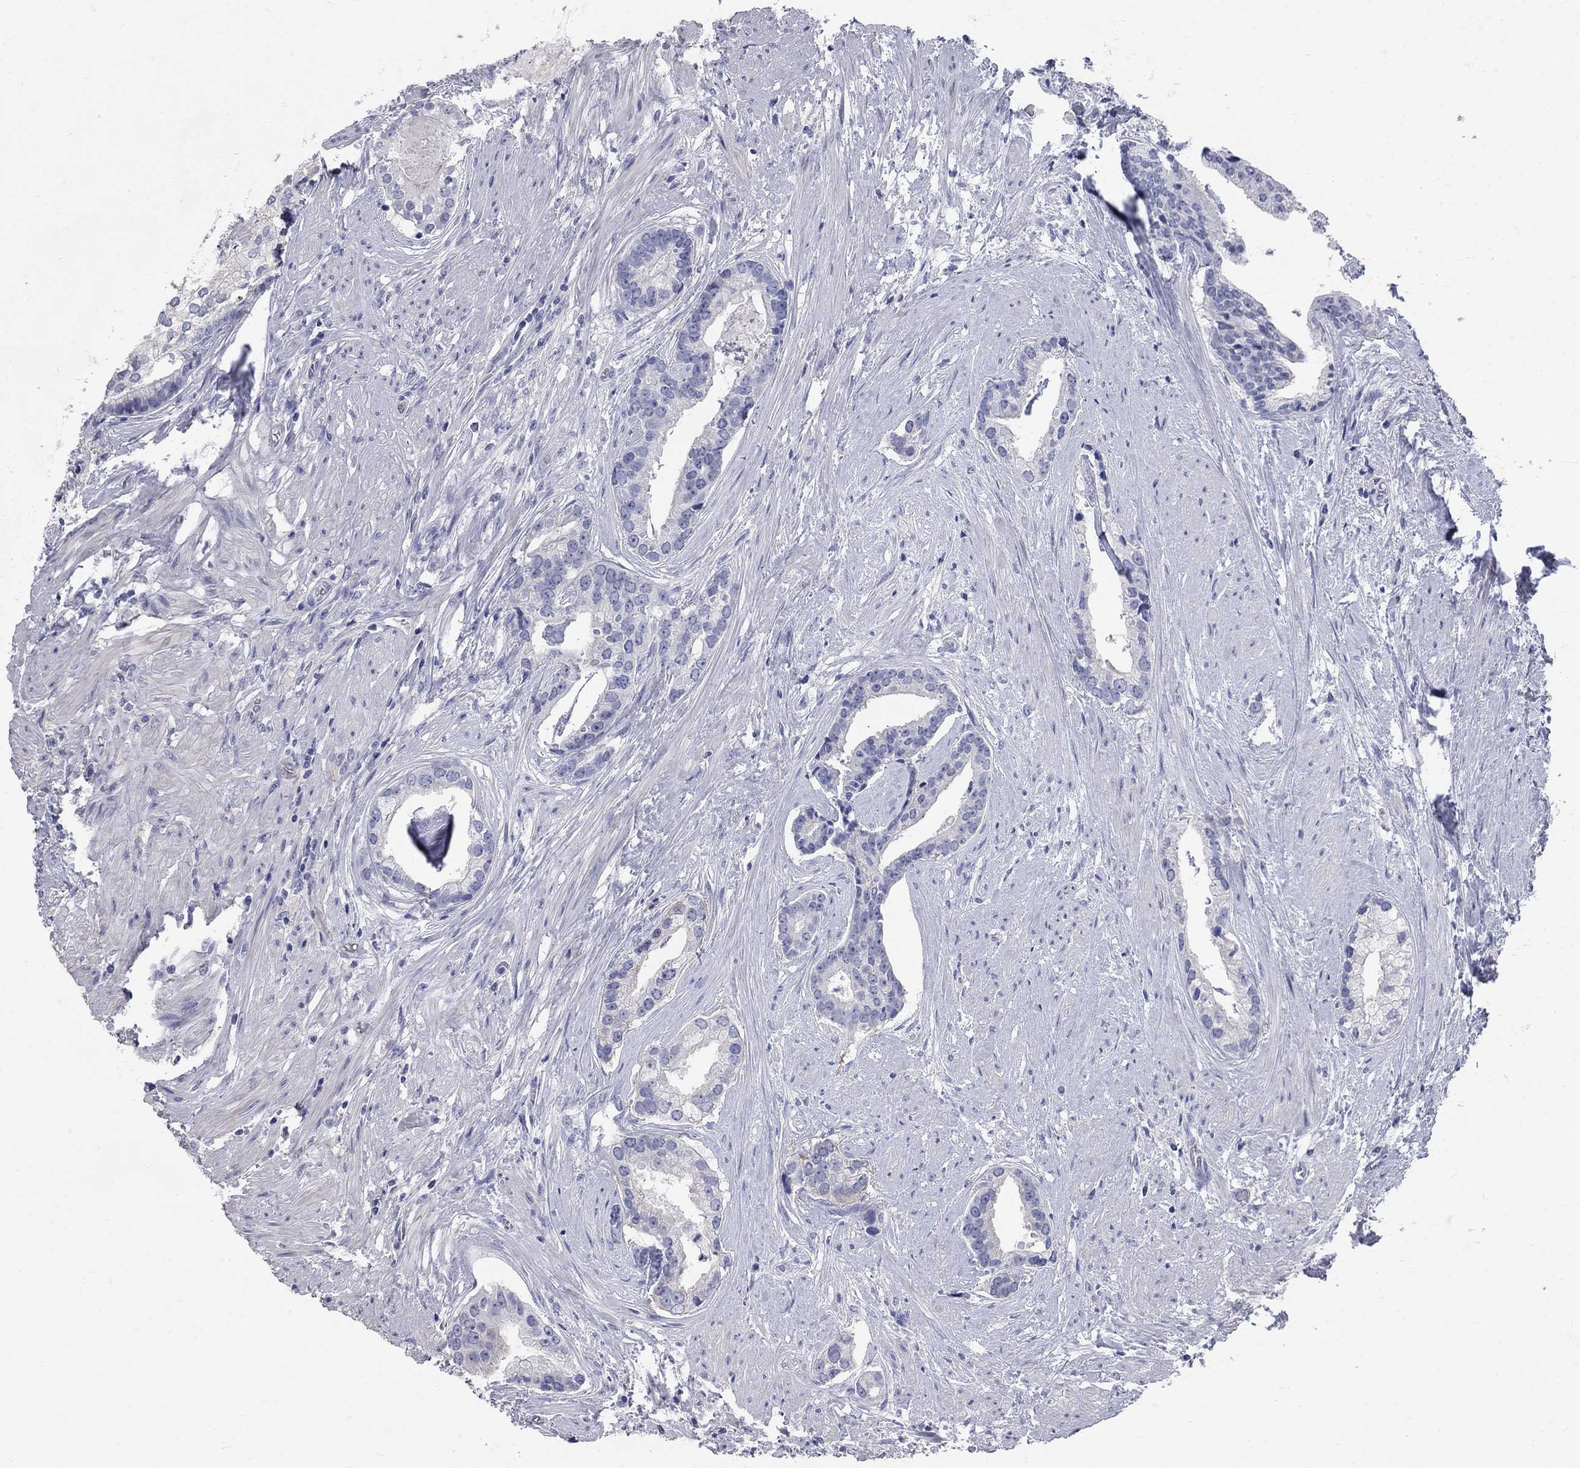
{"staining": {"intensity": "negative", "quantity": "none", "location": "none"}, "tissue": "prostate cancer", "cell_type": "Tumor cells", "image_type": "cancer", "snomed": [{"axis": "morphology", "description": "Adenocarcinoma, NOS"}, {"axis": "topography", "description": "Prostate and seminal vesicle, NOS"}, {"axis": "topography", "description": "Prostate"}], "caption": "High power microscopy micrograph of an immunohistochemistry image of adenocarcinoma (prostate), revealing no significant expression in tumor cells. Nuclei are stained in blue.", "gene": "AOX1", "patient": {"sex": "male", "age": 44}}